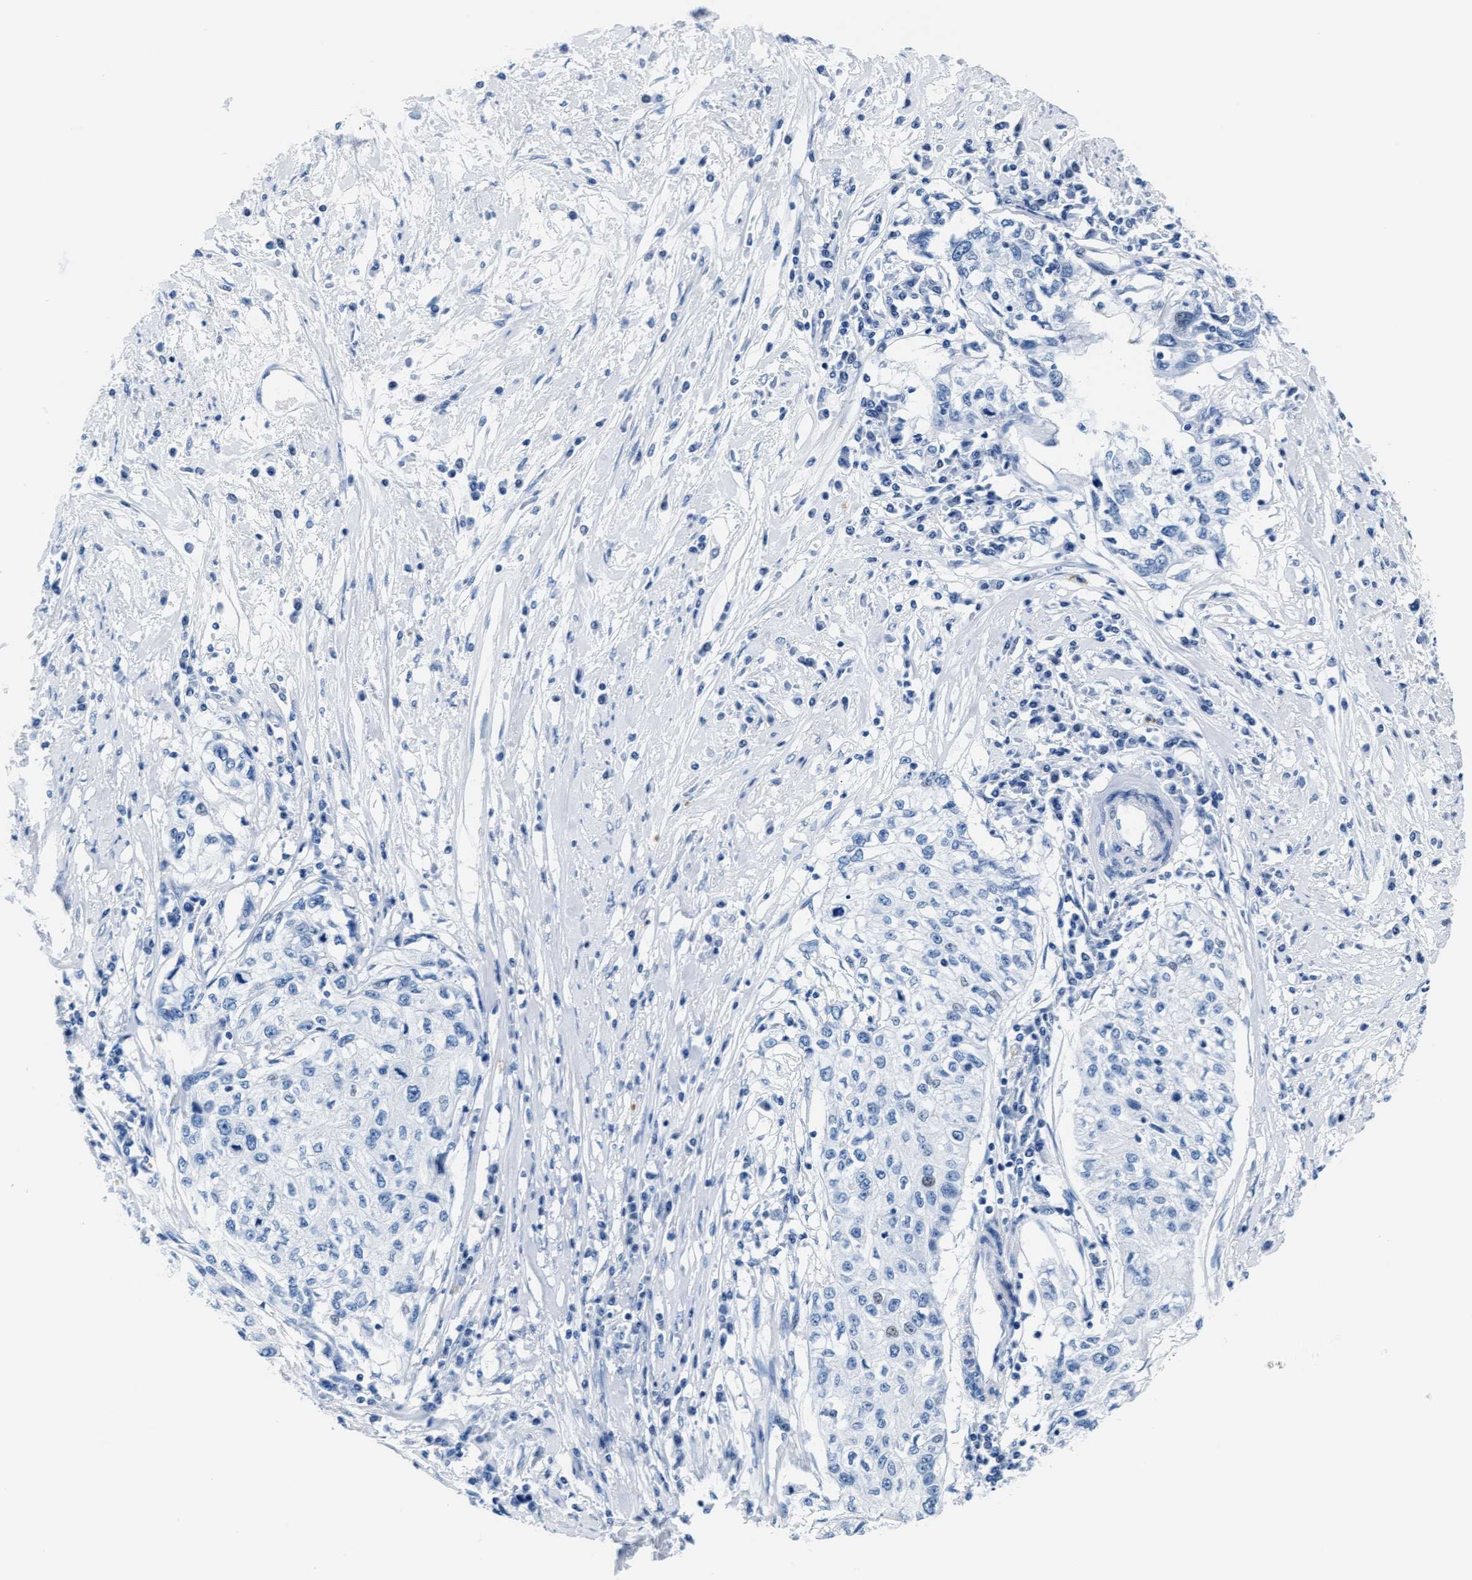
{"staining": {"intensity": "negative", "quantity": "none", "location": "none"}, "tissue": "cervical cancer", "cell_type": "Tumor cells", "image_type": "cancer", "snomed": [{"axis": "morphology", "description": "Squamous cell carcinoma, NOS"}, {"axis": "topography", "description": "Cervix"}], "caption": "This histopathology image is of cervical cancer (squamous cell carcinoma) stained with IHC to label a protein in brown with the nuclei are counter-stained blue. There is no positivity in tumor cells.", "gene": "MMP8", "patient": {"sex": "female", "age": 57}}